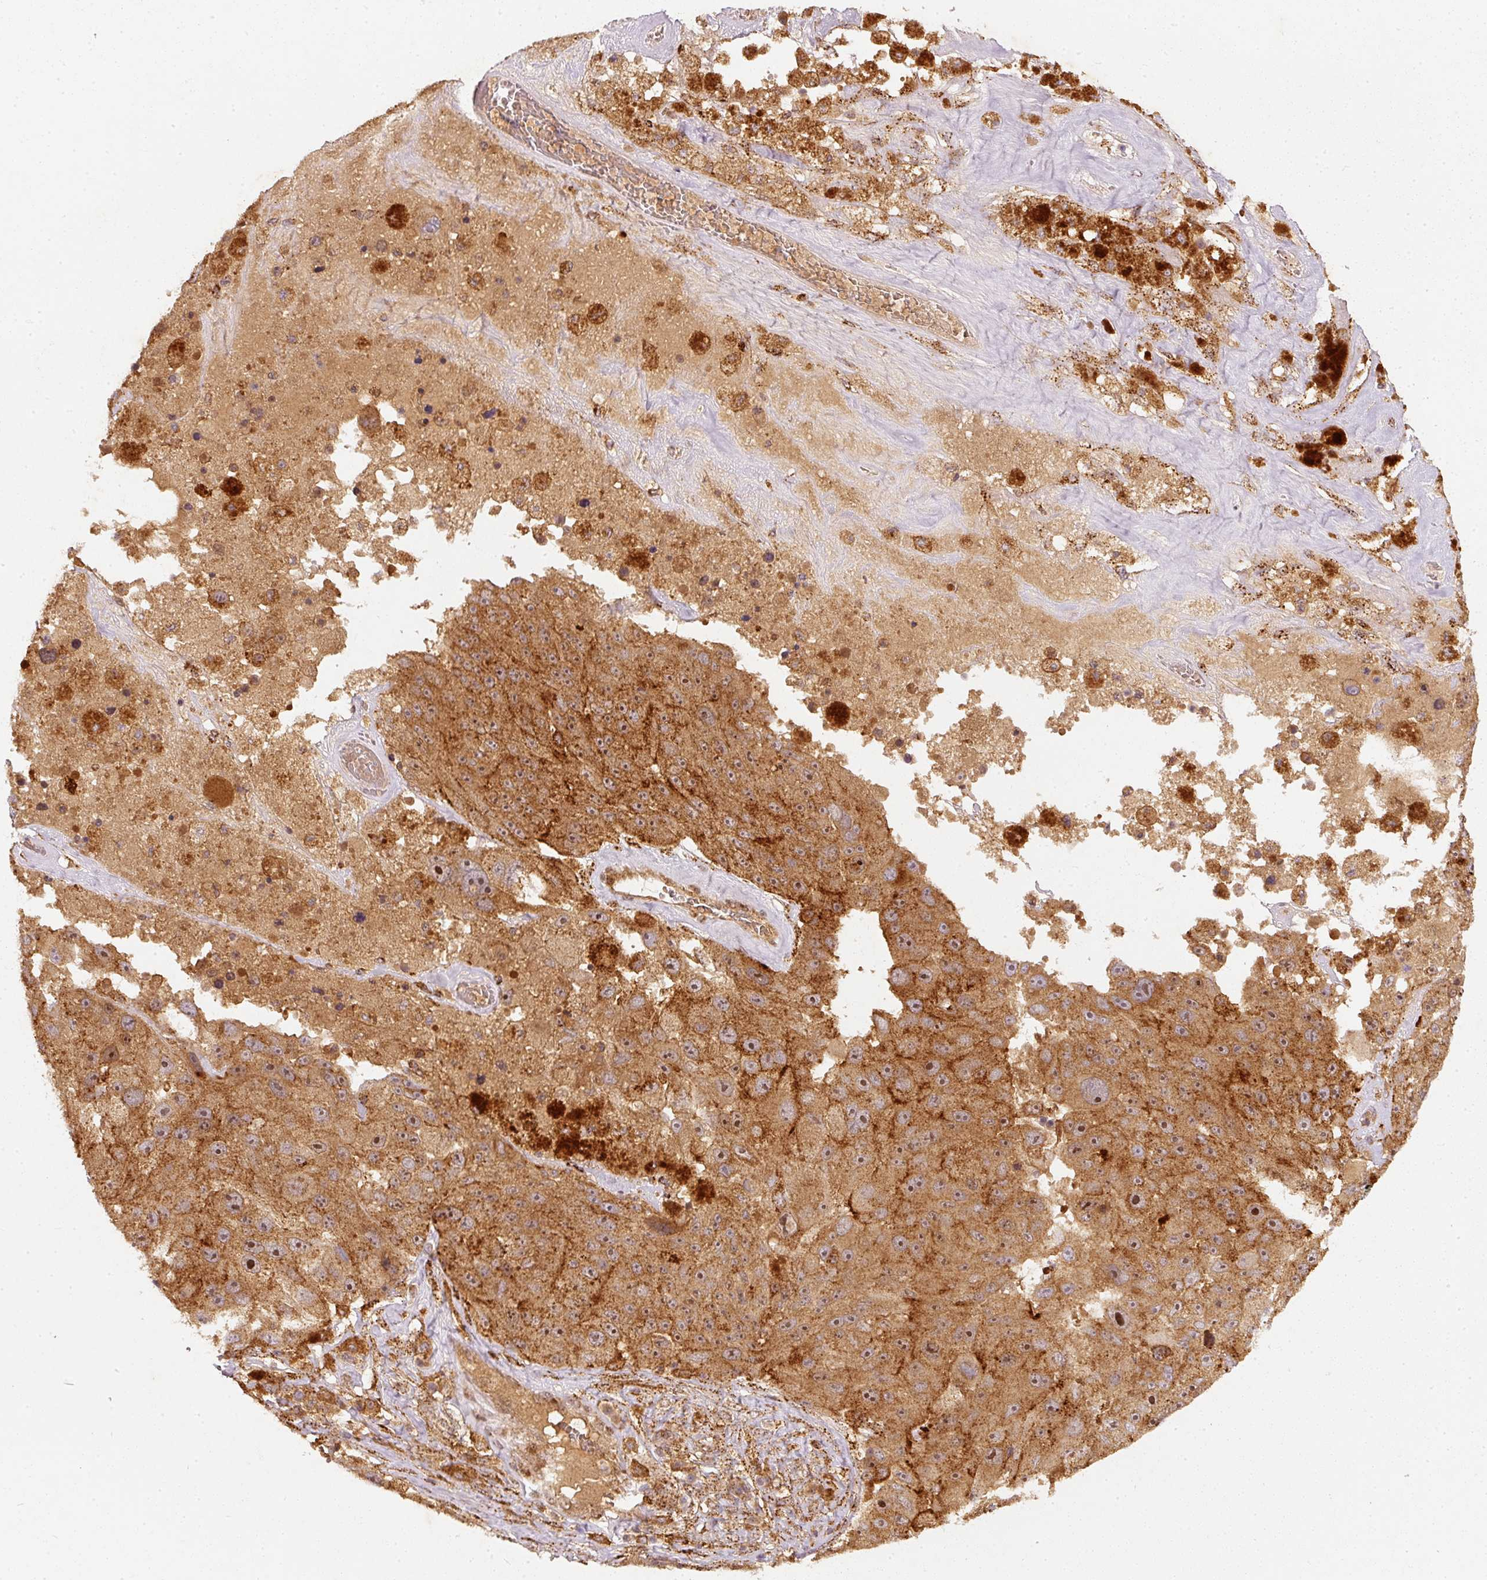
{"staining": {"intensity": "moderate", "quantity": ">75%", "location": "cytoplasmic/membranous"}, "tissue": "melanoma", "cell_type": "Tumor cells", "image_type": "cancer", "snomed": [{"axis": "morphology", "description": "Malignant melanoma, Metastatic site"}, {"axis": "topography", "description": "Lymph node"}], "caption": "Tumor cells show medium levels of moderate cytoplasmic/membranous positivity in approximately >75% of cells in malignant melanoma (metastatic site).", "gene": "ZNF580", "patient": {"sex": "male", "age": 62}}